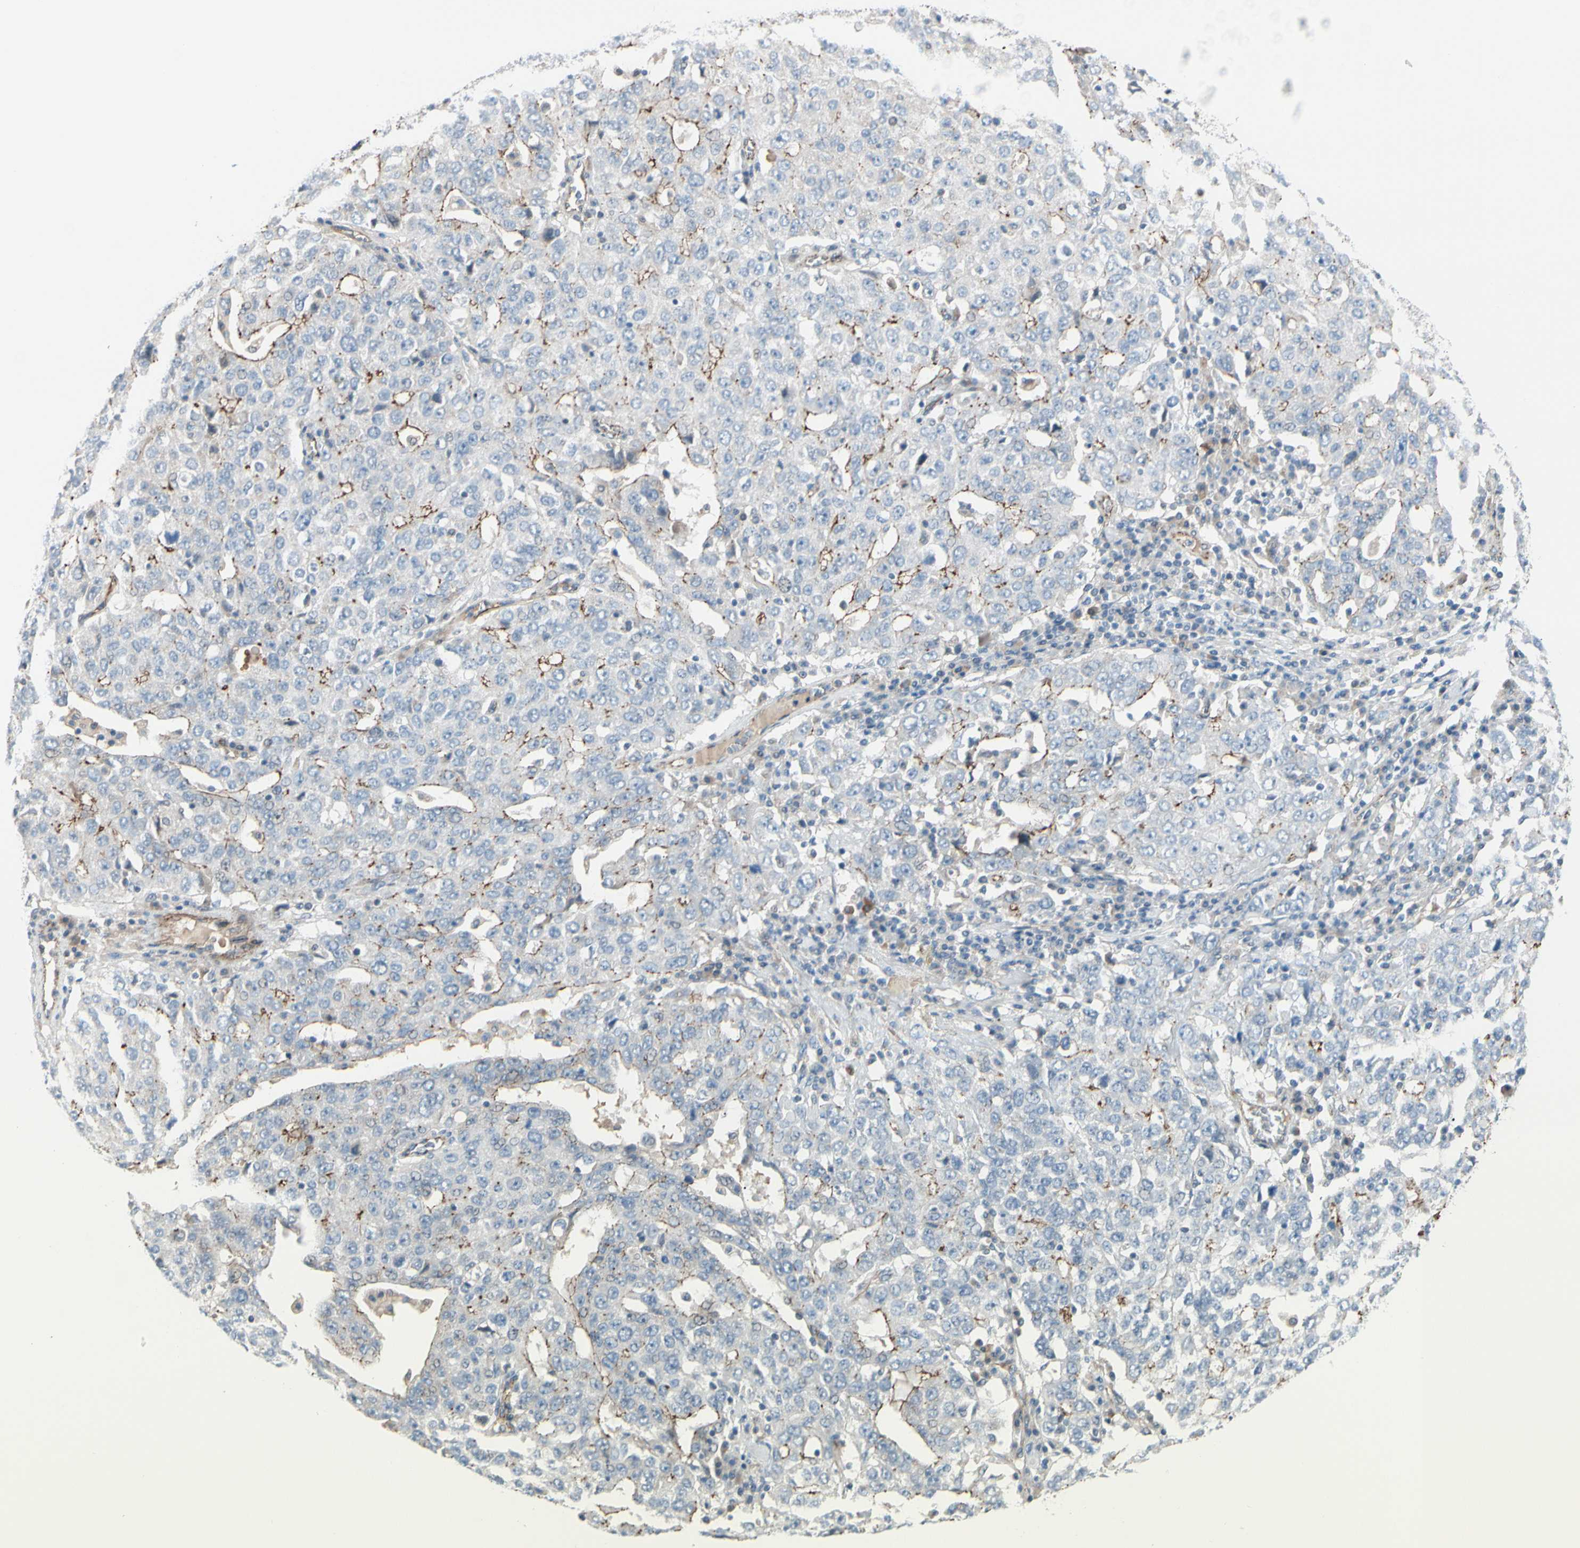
{"staining": {"intensity": "weak", "quantity": "25%-75%", "location": "cytoplasmic/membranous"}, "tissue": "ovarian cancer", "cell_type": "Tumor cells", "image_type": "cancer", "snomed": [{"axis": "morphology", "description": "Carcinoma, endometroid"}, {"axis": "topography", "description": "Ovary"}], "caption": "This histopathology image demonstrates IHC staining of ovarian endometroid carcinoma, with low weak cytoplasmic/membranous expression in approximately 25%-75% of tumor cells.", "gene": "TJP1", "patient": {"sex": "female", "age": 62}}